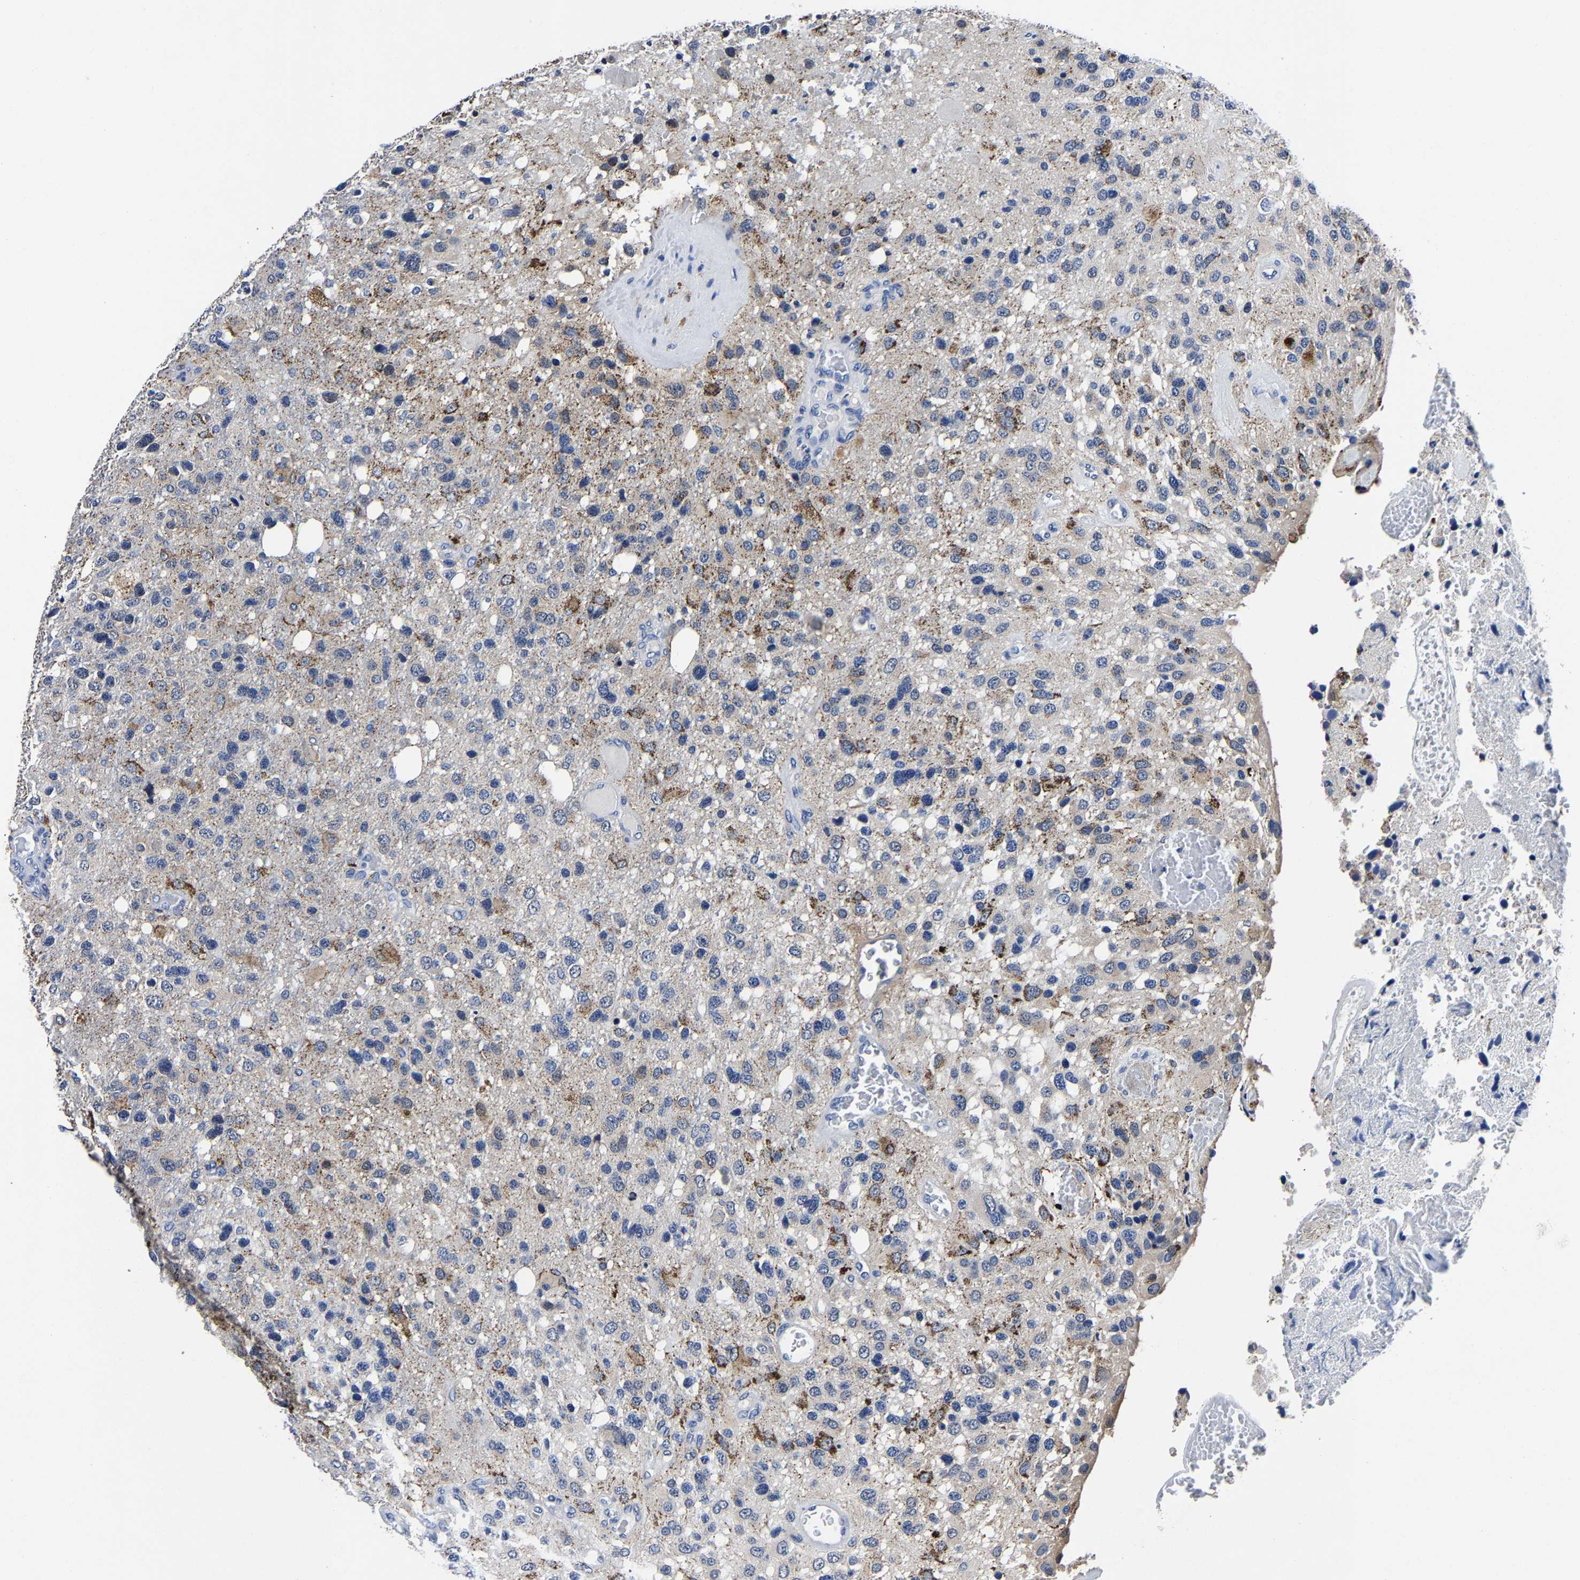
{"staining": {"intensity": "negative", "quantity": "none", "location": "none"}, "tissue": "glioma", "cell_type": "Tumor cells", "image_type": "cancer", "snomed": [{"axis": "morphology", "description": "Glioma, malignant, High grade"}, {"axis": "topography", "description": "Brain"}], "caption": "A high-resolution photomicrograph shows immunohistochemistry staining of glioma, which shows no significant expression in tumor cells.", "gene": "PSPH", "patient": {"sex": "female", "age": 58}}